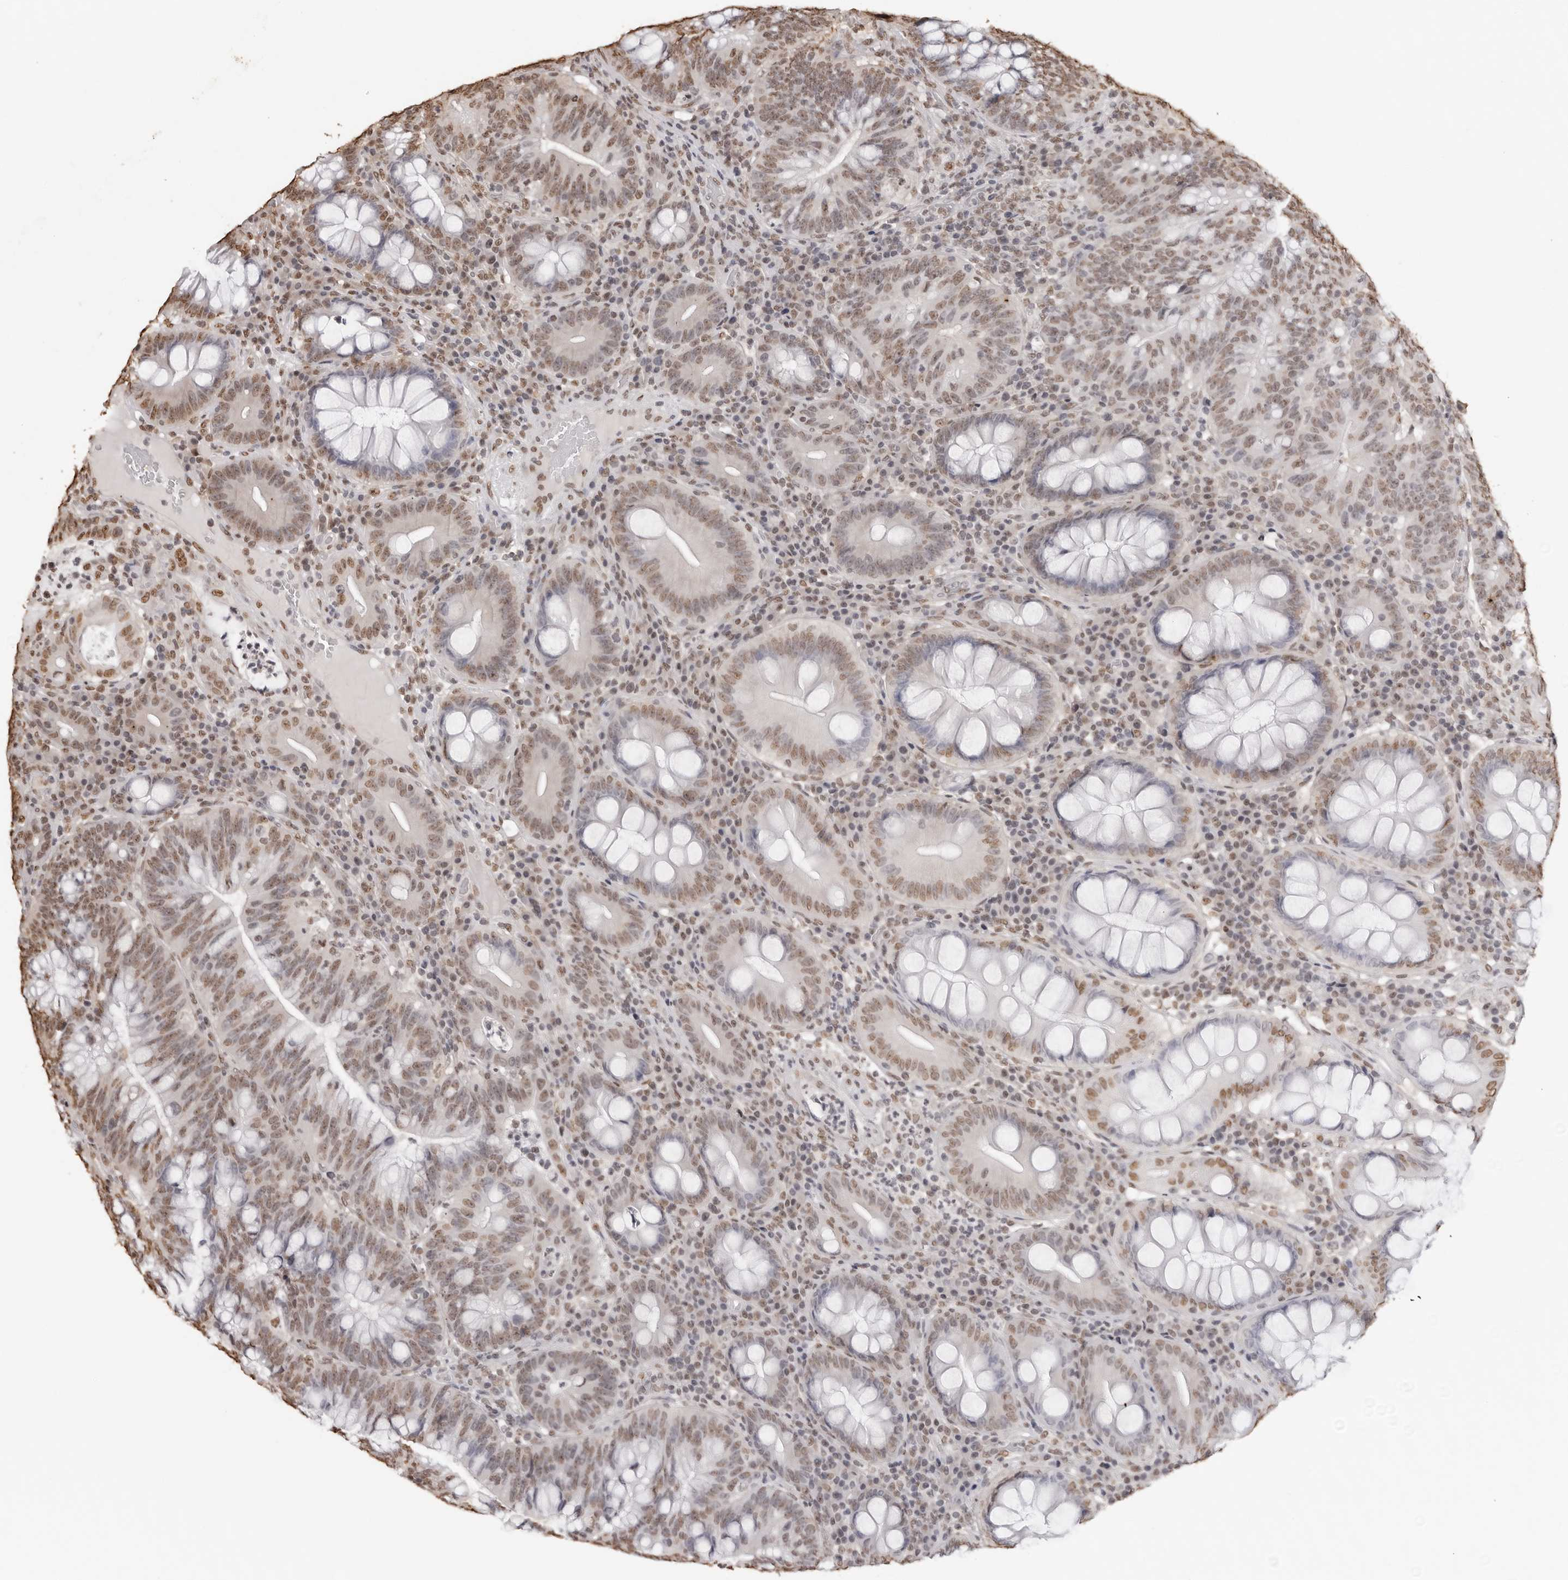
{"staining": {"intensity": "moderate", "quantity": ">75%", "location": "nuclear"}, "tissue": "colorectal cancer", "cell_type": "Tumor cells", "image_type": "cancer", "snomed": [{"axis": "morphology", "description": "Adenocarcinoma, NOS"}, {"axis": "topography", "description": "Colon"}], "caption": "Approximately >75% of tumor cells in colorectal adenocarcinoma demonstrate moderate nuclear protein expression as visualized by brown immunohistochemical staining.", "gene": "OLIG3", "patient": {"sex": "female", "age": 66}}